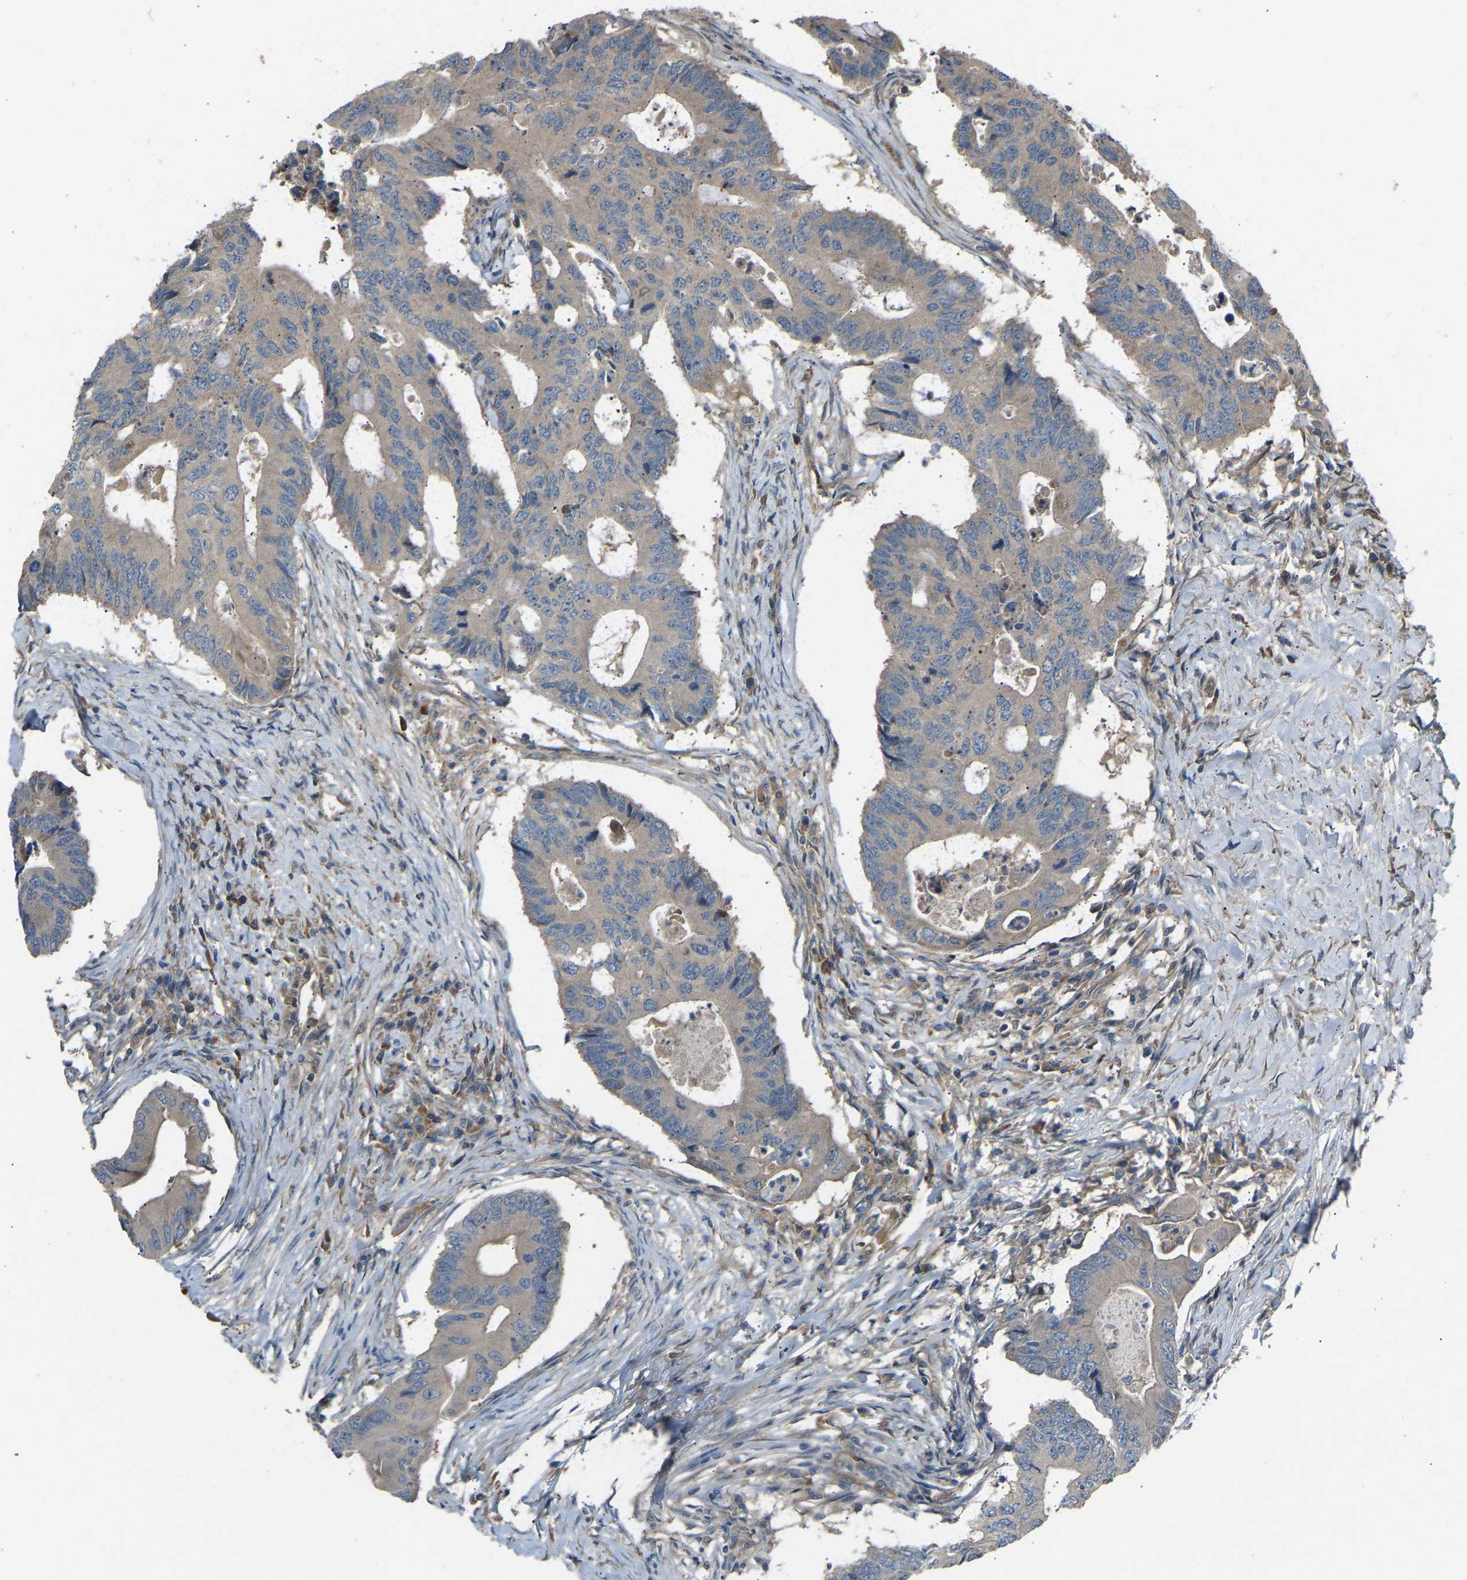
{"staining": {"intensity": "negative", "quantity": "none", "location": "none"}, "tissue": "colorectal cancer", "cell_type": "Tumor cells", "image_type": "cancer", "snomed": [{"axis": "morphology", "description": "Adenocarcinoma, NOS"}, {"axis": "topography", "description": "Colon"}], "caption": "A histopathology image of human adenocarcinoma (colorectal) is negative for staining in tumor cells. The staining was performed using DAB to visualize the protein expression in brown, while the nuclei were stained in blue with hematoxylin (Magnification: 20x).", "gene": "GAS2L1", "patient": {"sex": "male", "age": 71}}